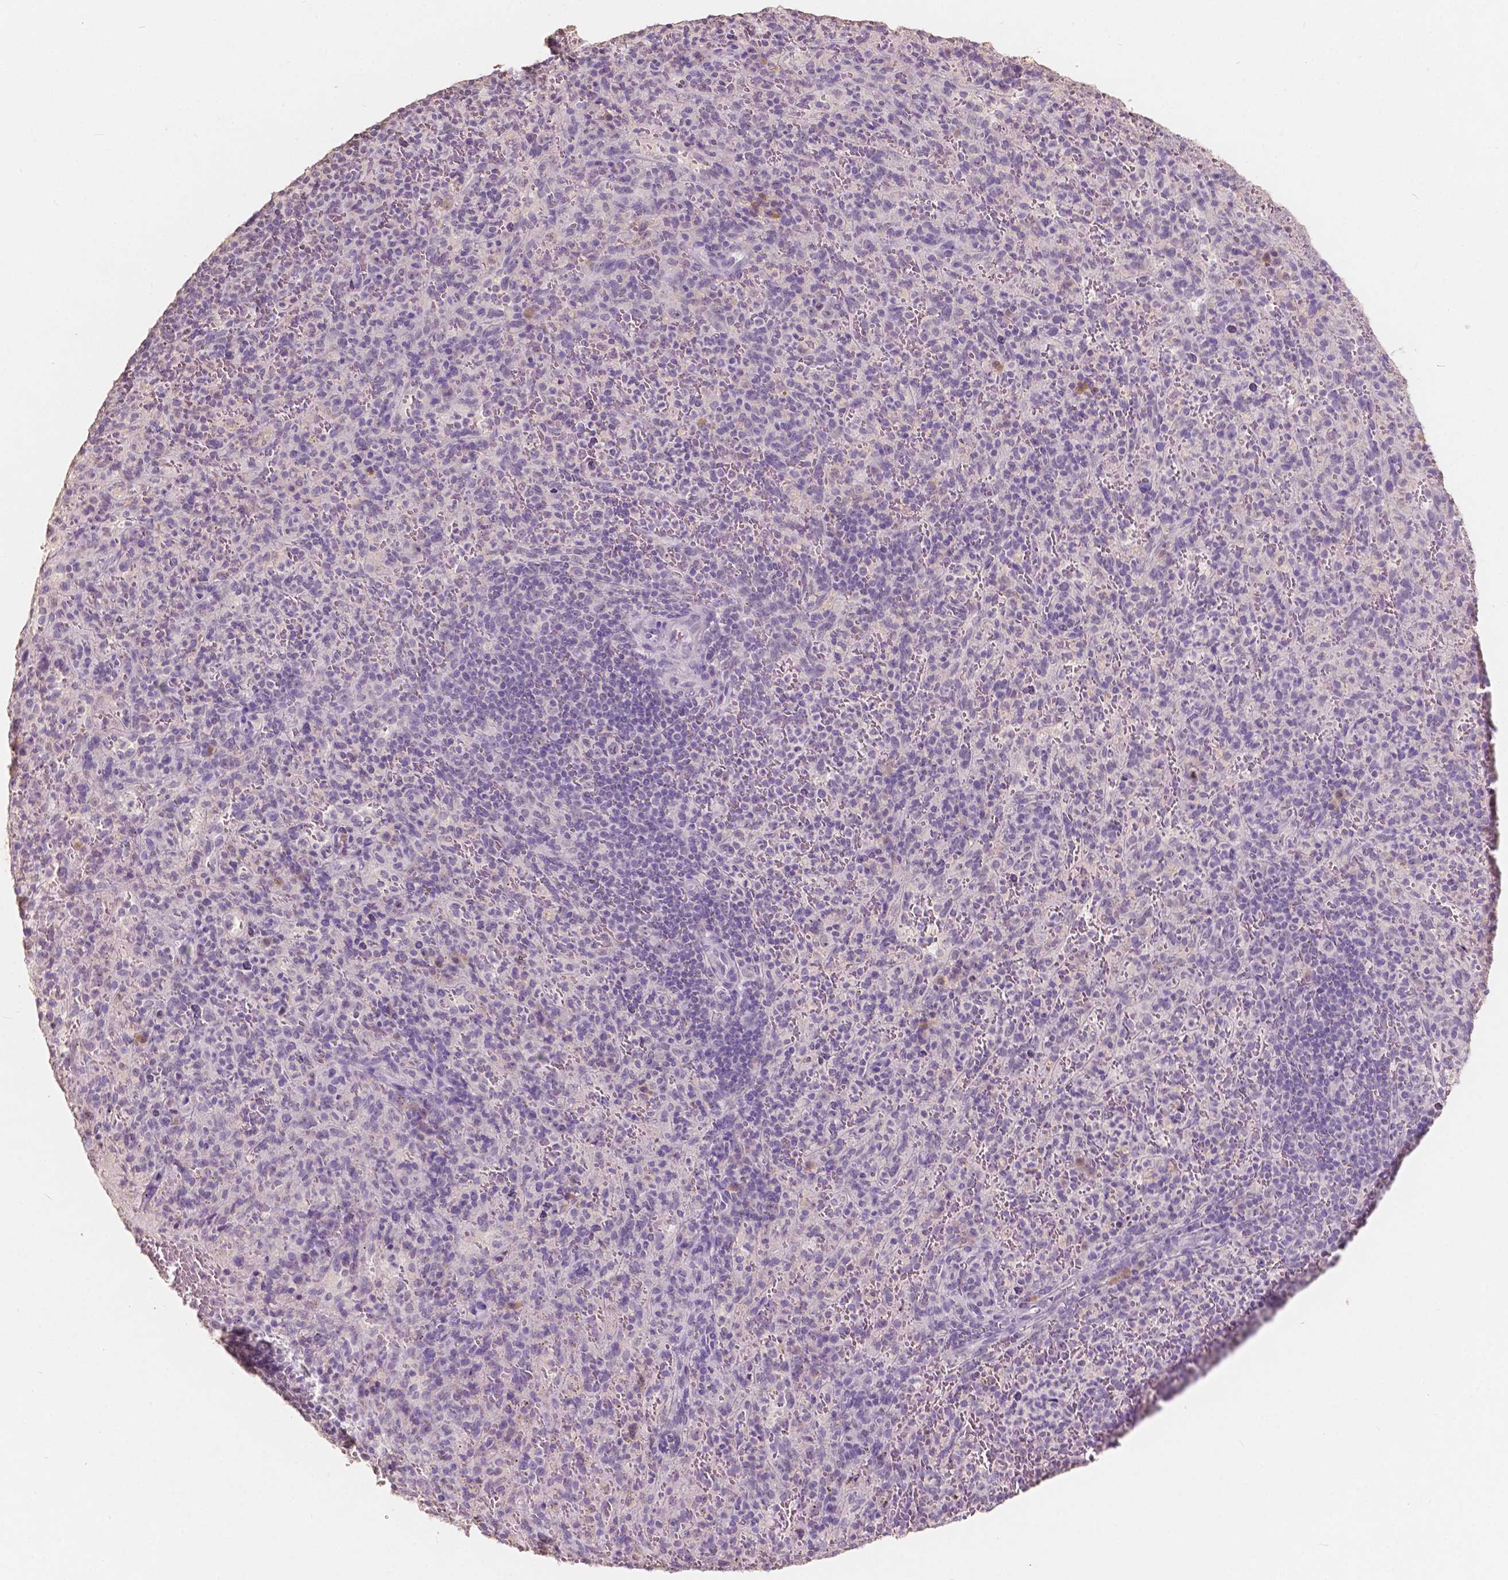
{"staining": {"intensity": "negative", "quantity": "none", "location": "none"}, "tissue": "spleen", "cell_type": "Cells in red pulp", "image_type": "normal", "snomed": [{"axis": "morphology", "description": "Normal tissue, NOS"}, {"axis": "topography", "description": "Spleen"}], "caption": "Immunohistochemistry photomicrograph of benign human spleen stained for a protein (brown), which shows no staining in cells in red pulp.", "gene": "SOX15", "patient": {"sex": "male", "age": 57}}